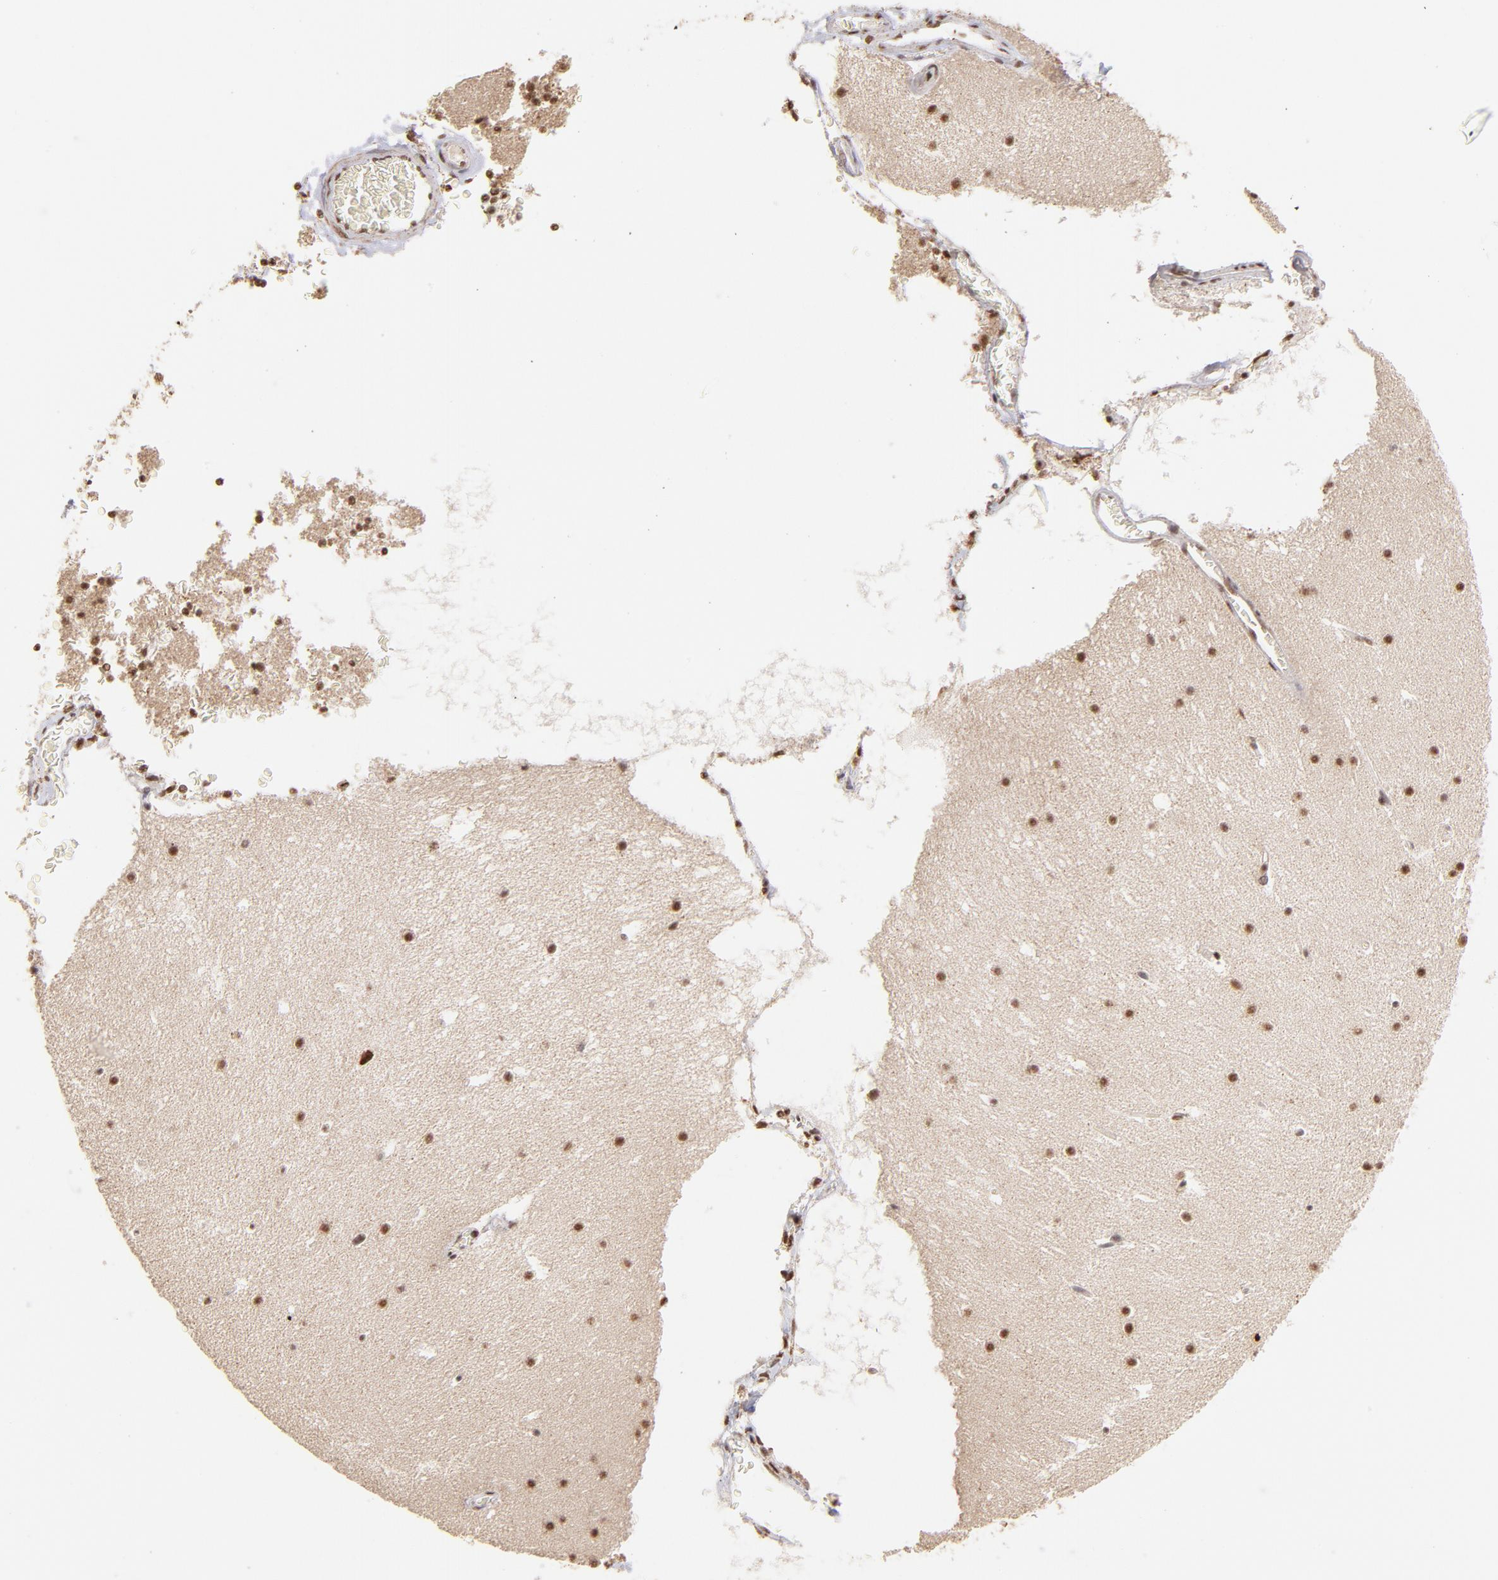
{"staining": {"intensity": "moderate", "quantity": ">75%", "location": "nuclear"}, "tissue": "cerebellum", "cell_type": "Cells in granular layer", "image_type": "normal", "snomed": [{"axis": "morphology", "description": "Normal tissue, NOS"}, {"axis": "topography", "description": "Cerebellum"}], "caption": "Immunohistochemical staining of benign cerebellum displays moderate nuclear protein expression in approximately >75% of cells in granular layer.", "gene": "ZFX", "patient": {"sex": "male", "age": 45}}